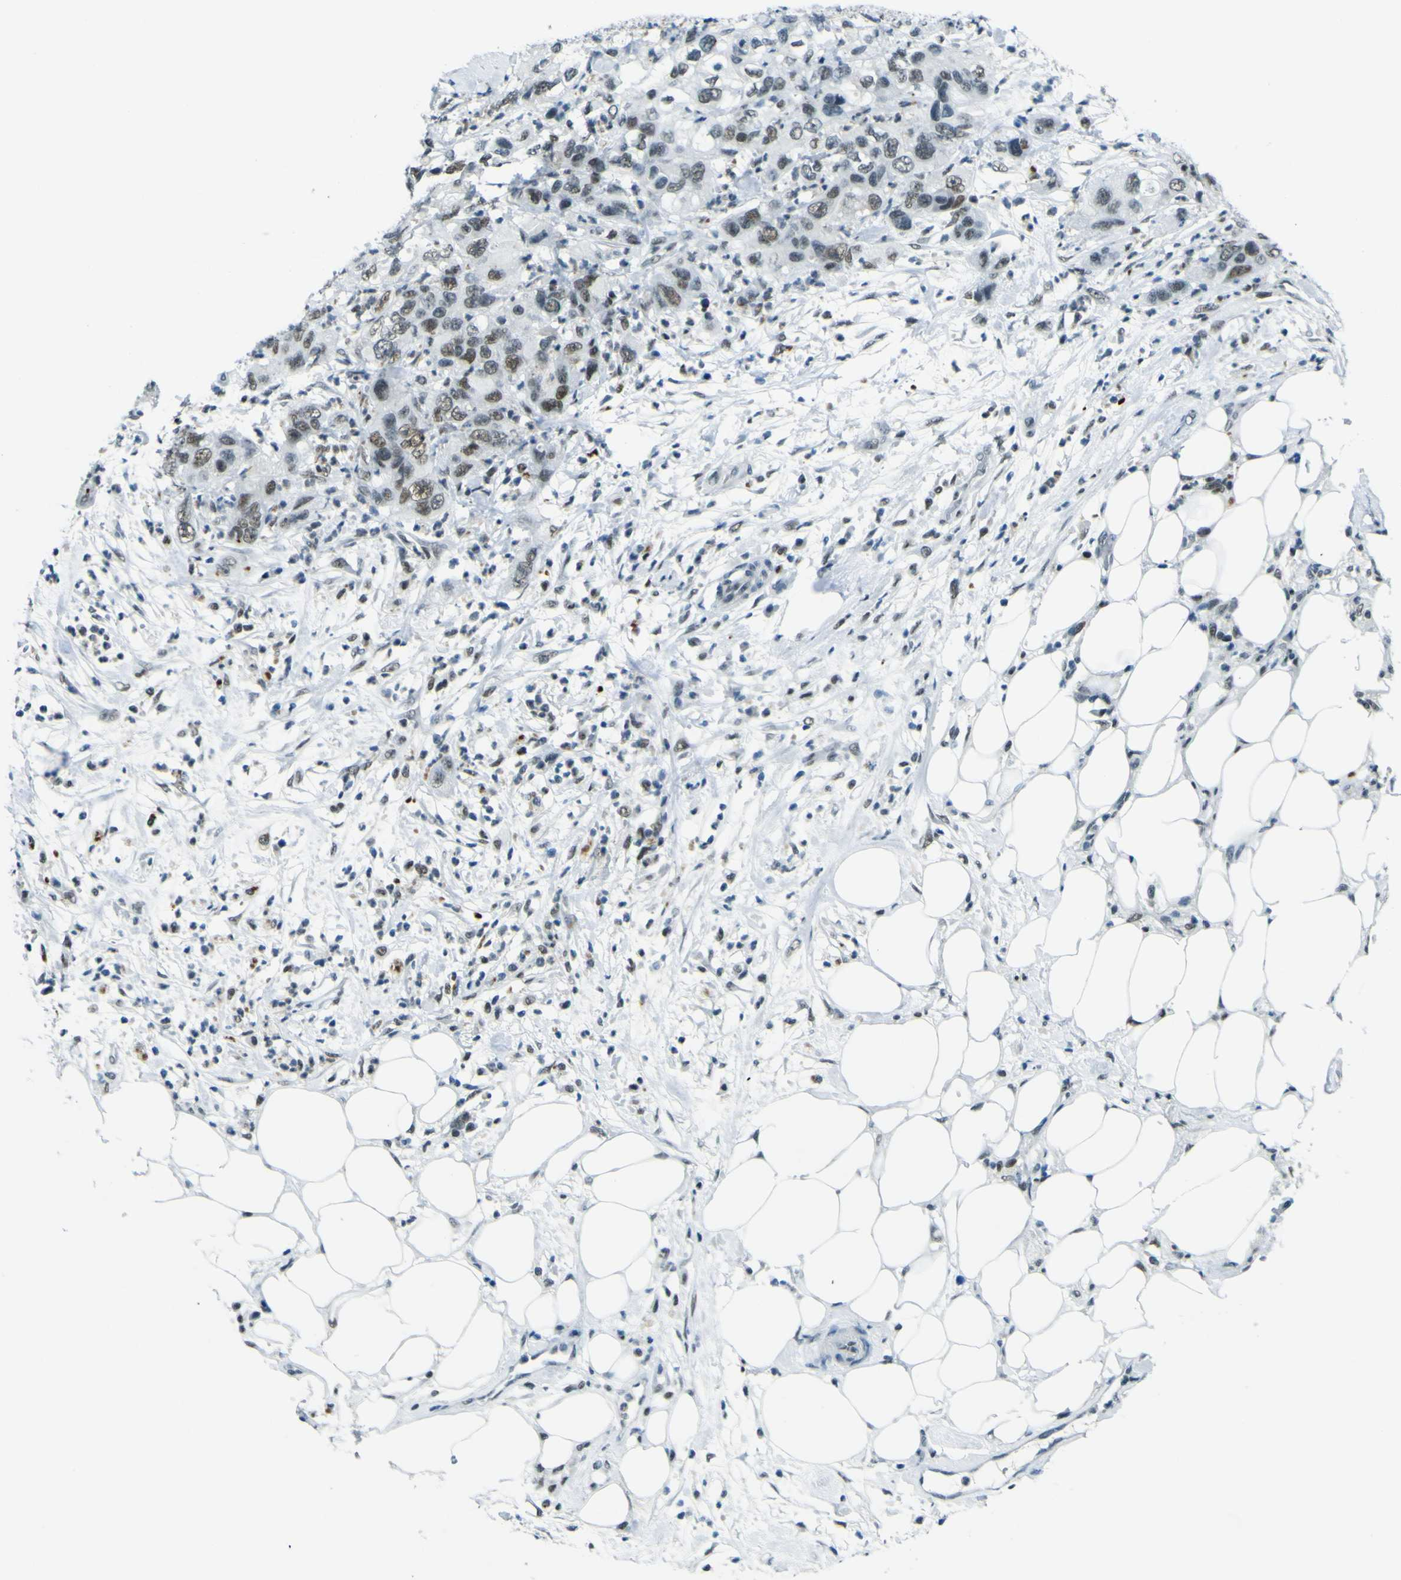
{"staining": {"intensity": "moderate", "quantity": "25%-75%", "location": "nuclear"}, "tissue": "pancreatic cancer", "cell_type": "Tumor cells", "image_type": "cancer", "snomed": [{"axis": "morphology", "description": "Adenocarcinoma, NOS"}, {"axis": "topography", "description": "Pancreas"}], "caption": "The image reveals a brown stain indicating the presence of a protein in the nuclear of tumor cells in pancreatic cancer (adenocarcinoma). (DAB IHC with brightfield microscopy, high magnification).", "gene": "CEBPG", "patient": {"sex": "female", "age": 71}}